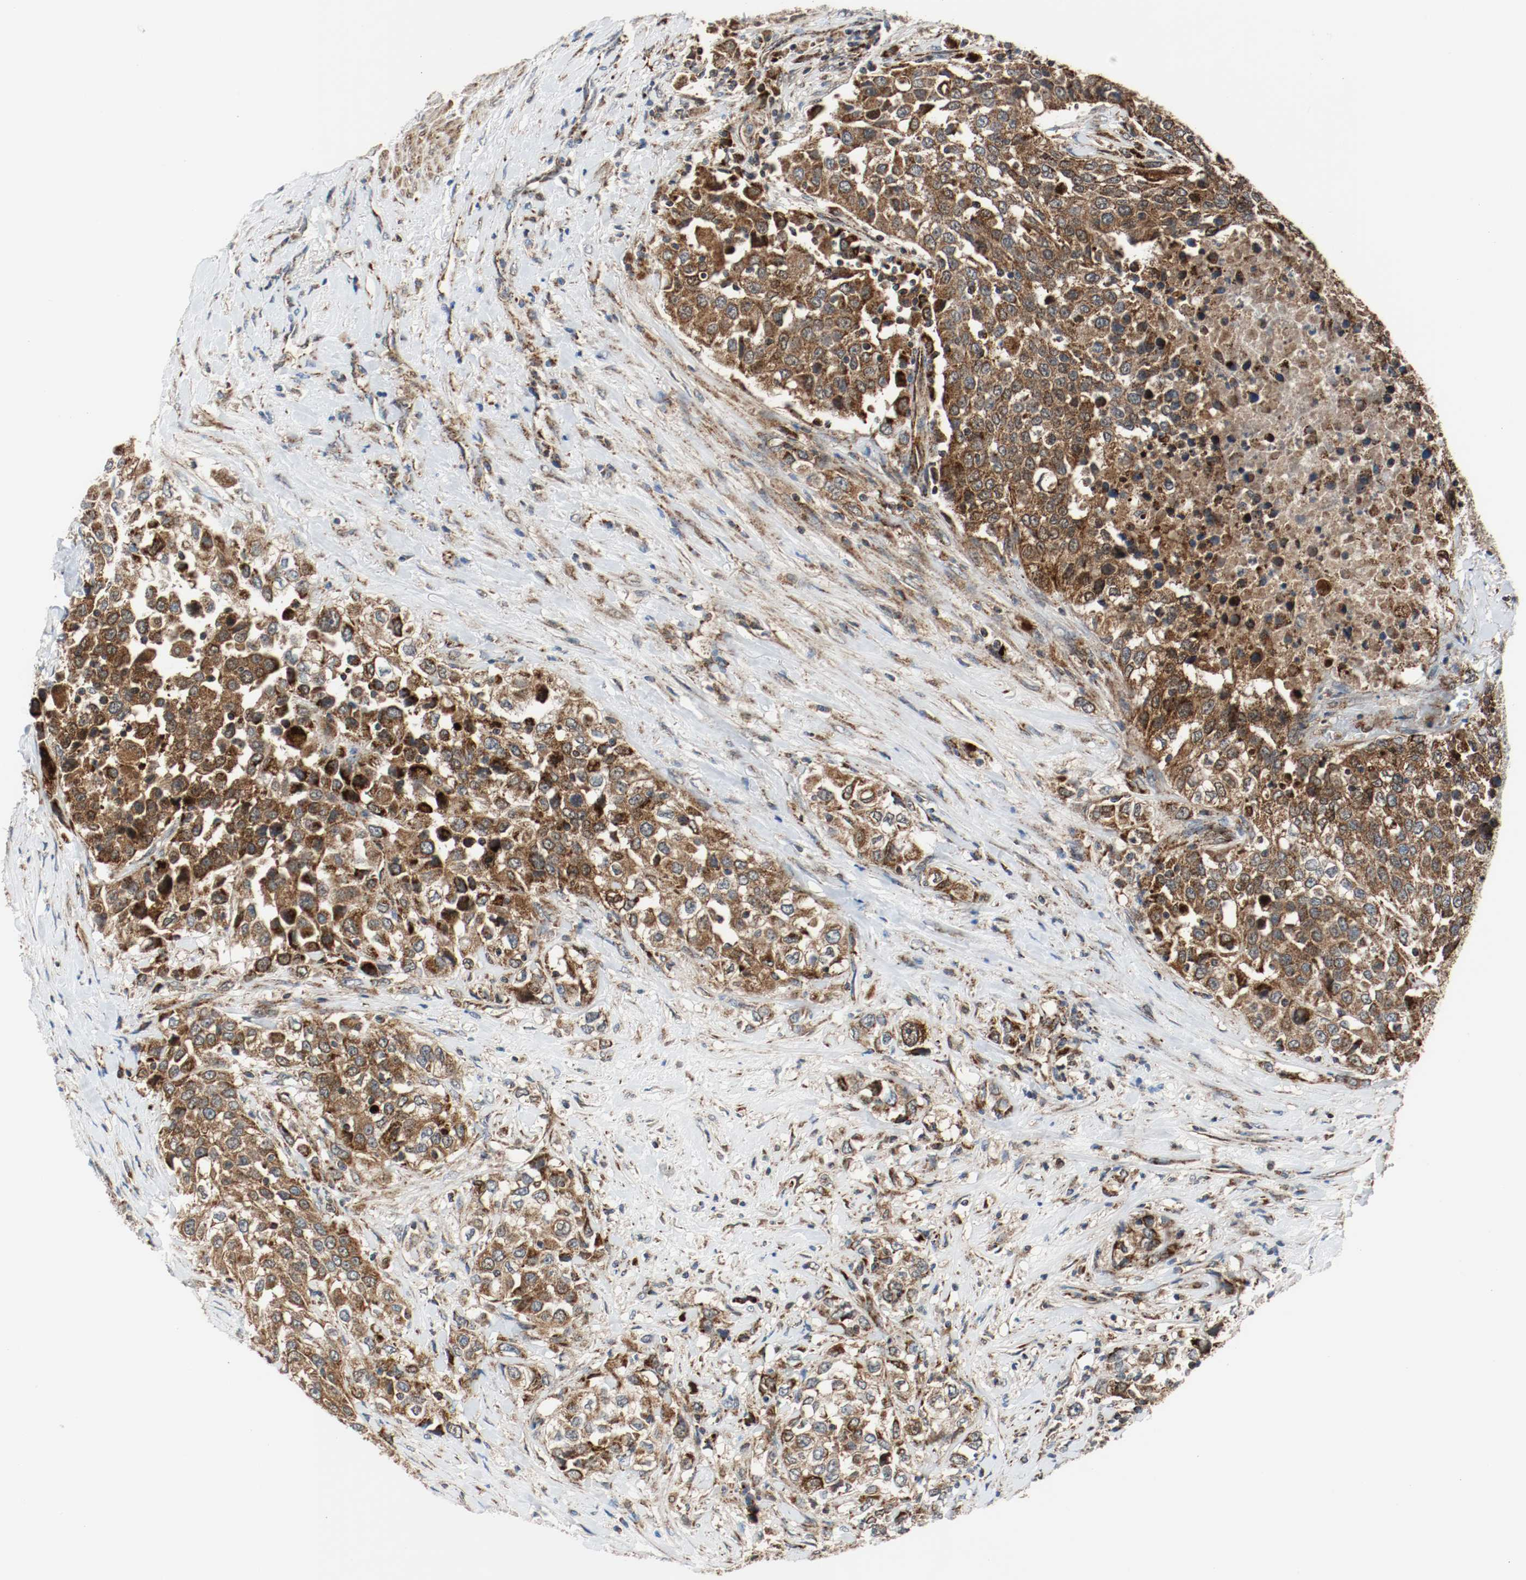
{"staining": {"intensity": "strong", "quantity": ">75%", "location": "cytoplasmic/membranous"}, "tissue": "urothelial cancer", "cell_type": "Tumor cells", "image_type": "cancer", "snomed": [{"axis": "morphology", "description": "Urothelial carcinoma, High grade"}, {"axis": "topography", "description": "Urinary bladder"}], "caption": "Tumor cells demonstrate strong cytoplasmic/membranous expression in about >75% of cells in urothelial cancer. Nuclei are stained in blue.", "gene": "TXNRD1", "patient": {"sex": "female", "age": 80}}